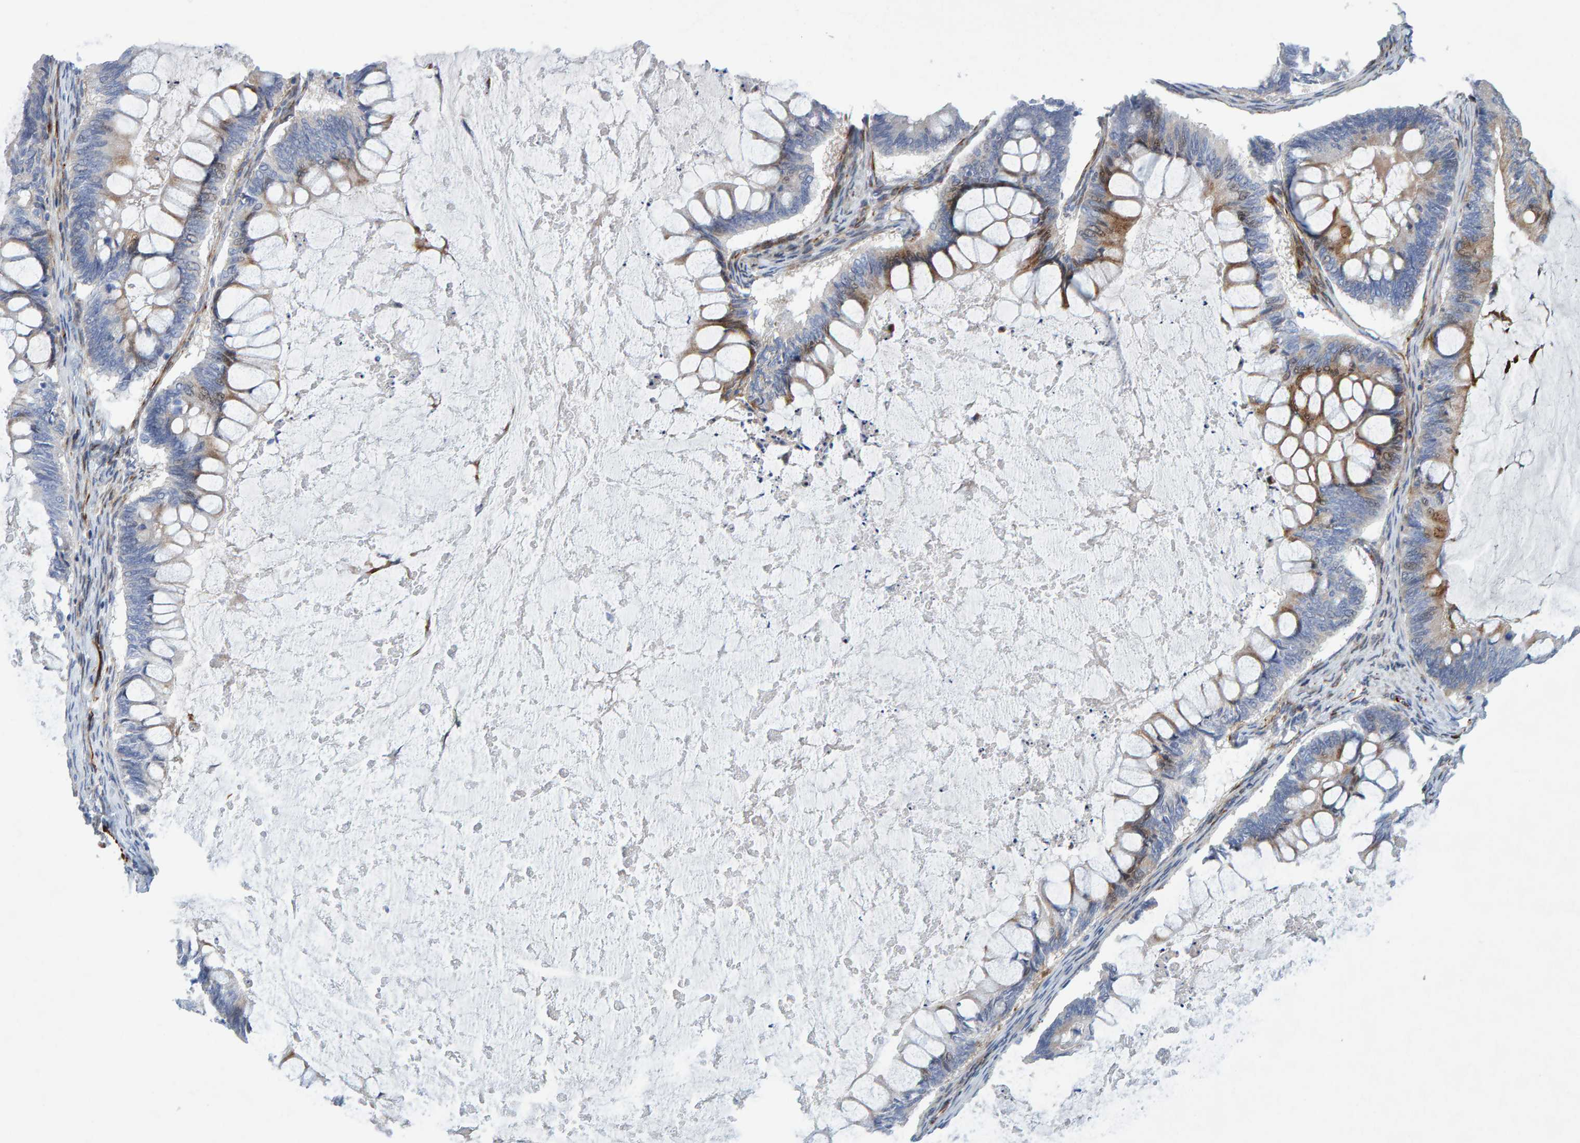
{"staining": {"intensity": "moderate", "quantity": "<25%", "location": "cytoplasmic/membranous"}, "tissue": "ovarian cancer", "cell_type": "Tumor cells", "image_type": "cancer", "snomed": [{"axis": "morphology", "description": "Cystadenocarcinoma, mucinous, NOS"}, {"axis": "topography", "description": "Ovary"}], "caption": "An image of mucinous cystadenocarcinoma (ovarian) stained for a protein displays moderate cytoplasmic/membranous brown staining in tumor cells.", "gene": "POLG2", "patient": {"sex": "female", "age": 61}}